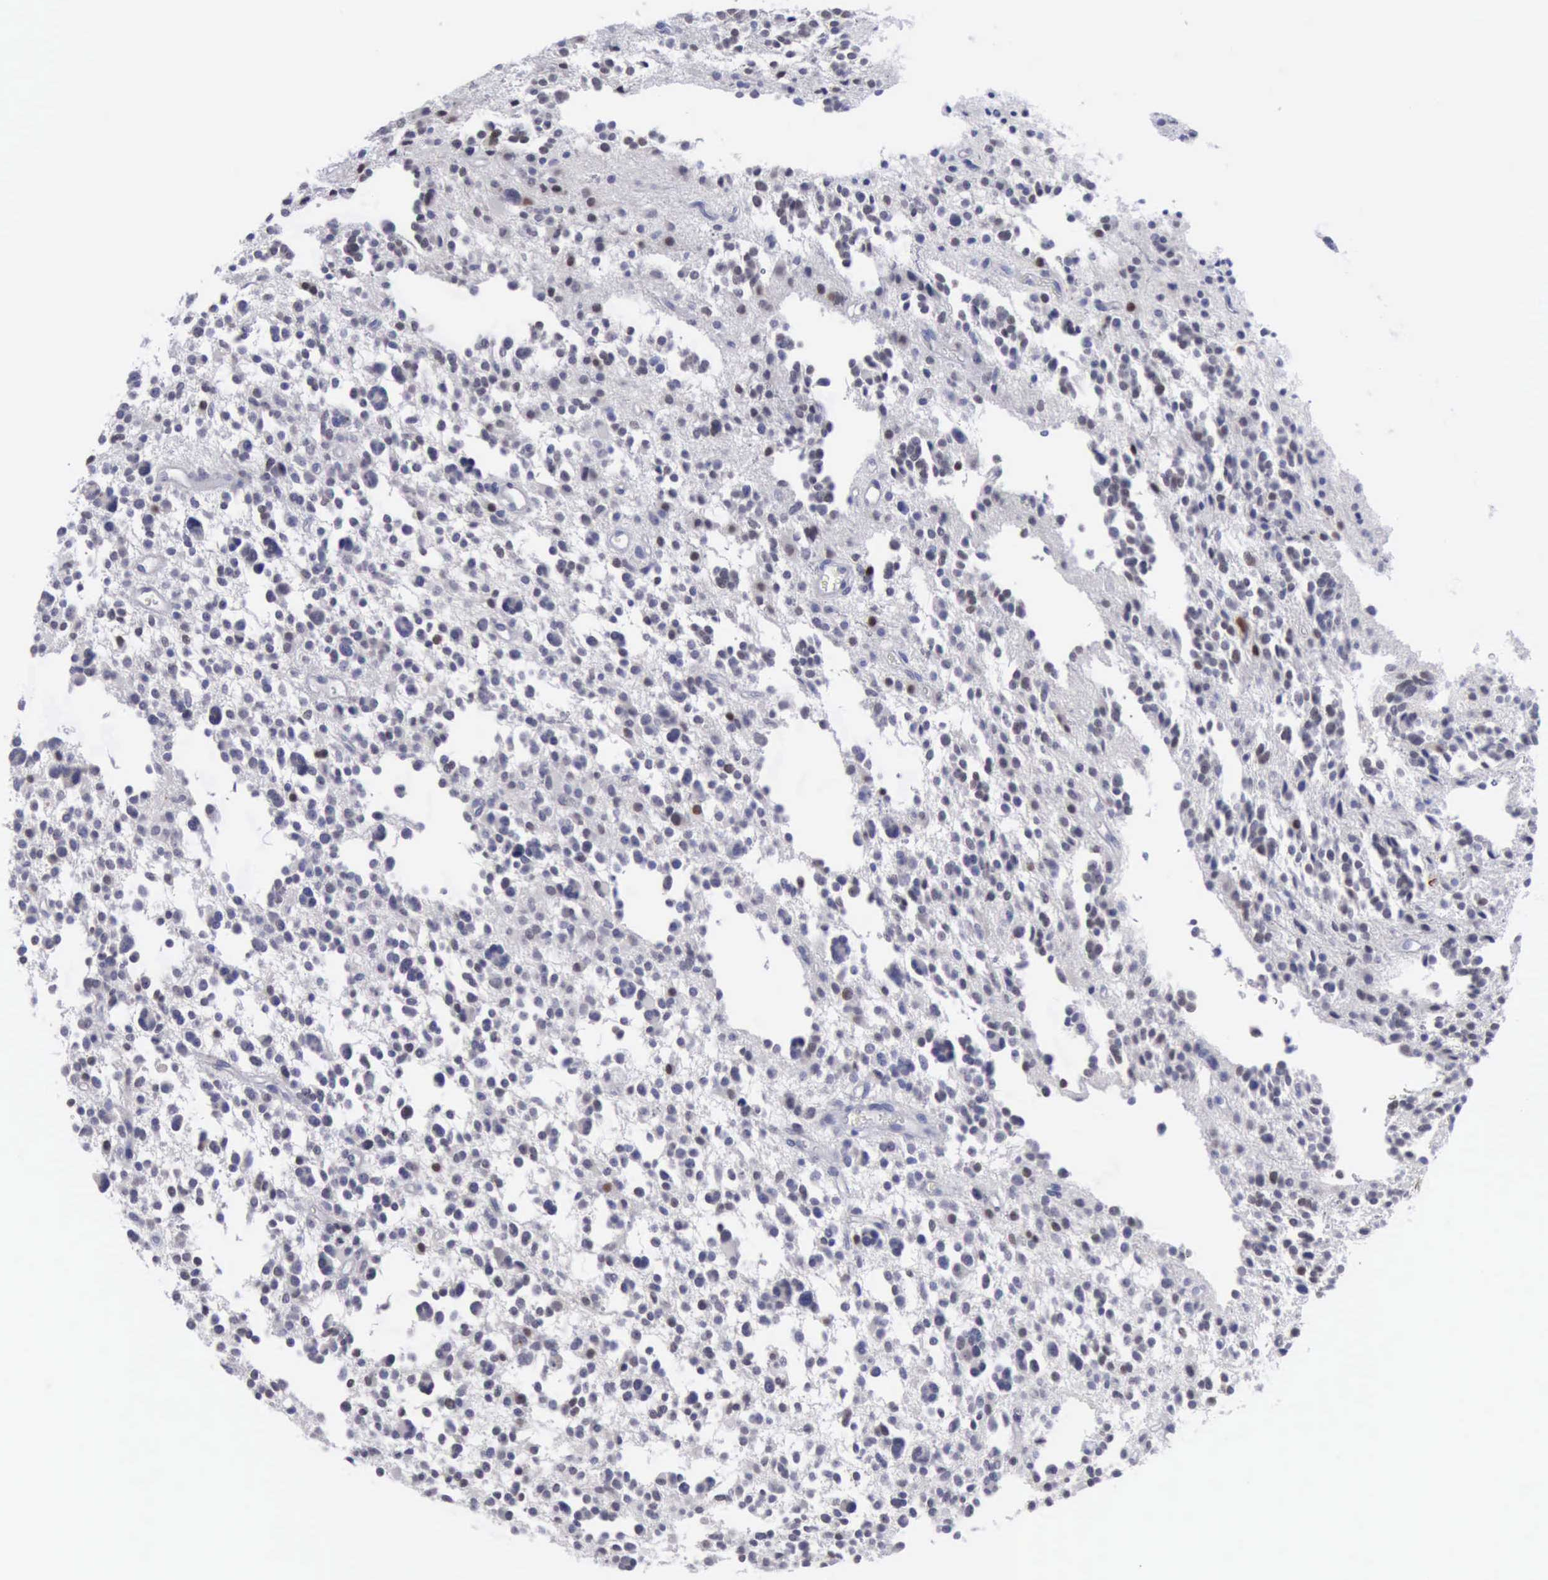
{"staining": {"intensity": "negative", "quantity": "none", "location": "none"}, "tissue": "glioma", "cell_type": "Tumor cells", "image_type": "cancer", "snomed": [{"axis": "morphology", "description": "Glioma, malignant, Low grade"}, {"axis": "topography", "description": "Brain"}], "caption": "Immunohistochemistry (IHC) of glioma shows no staining in tumor cells.", "gene": "SATB2", "patient": {"sex": "female", "age": 36}}